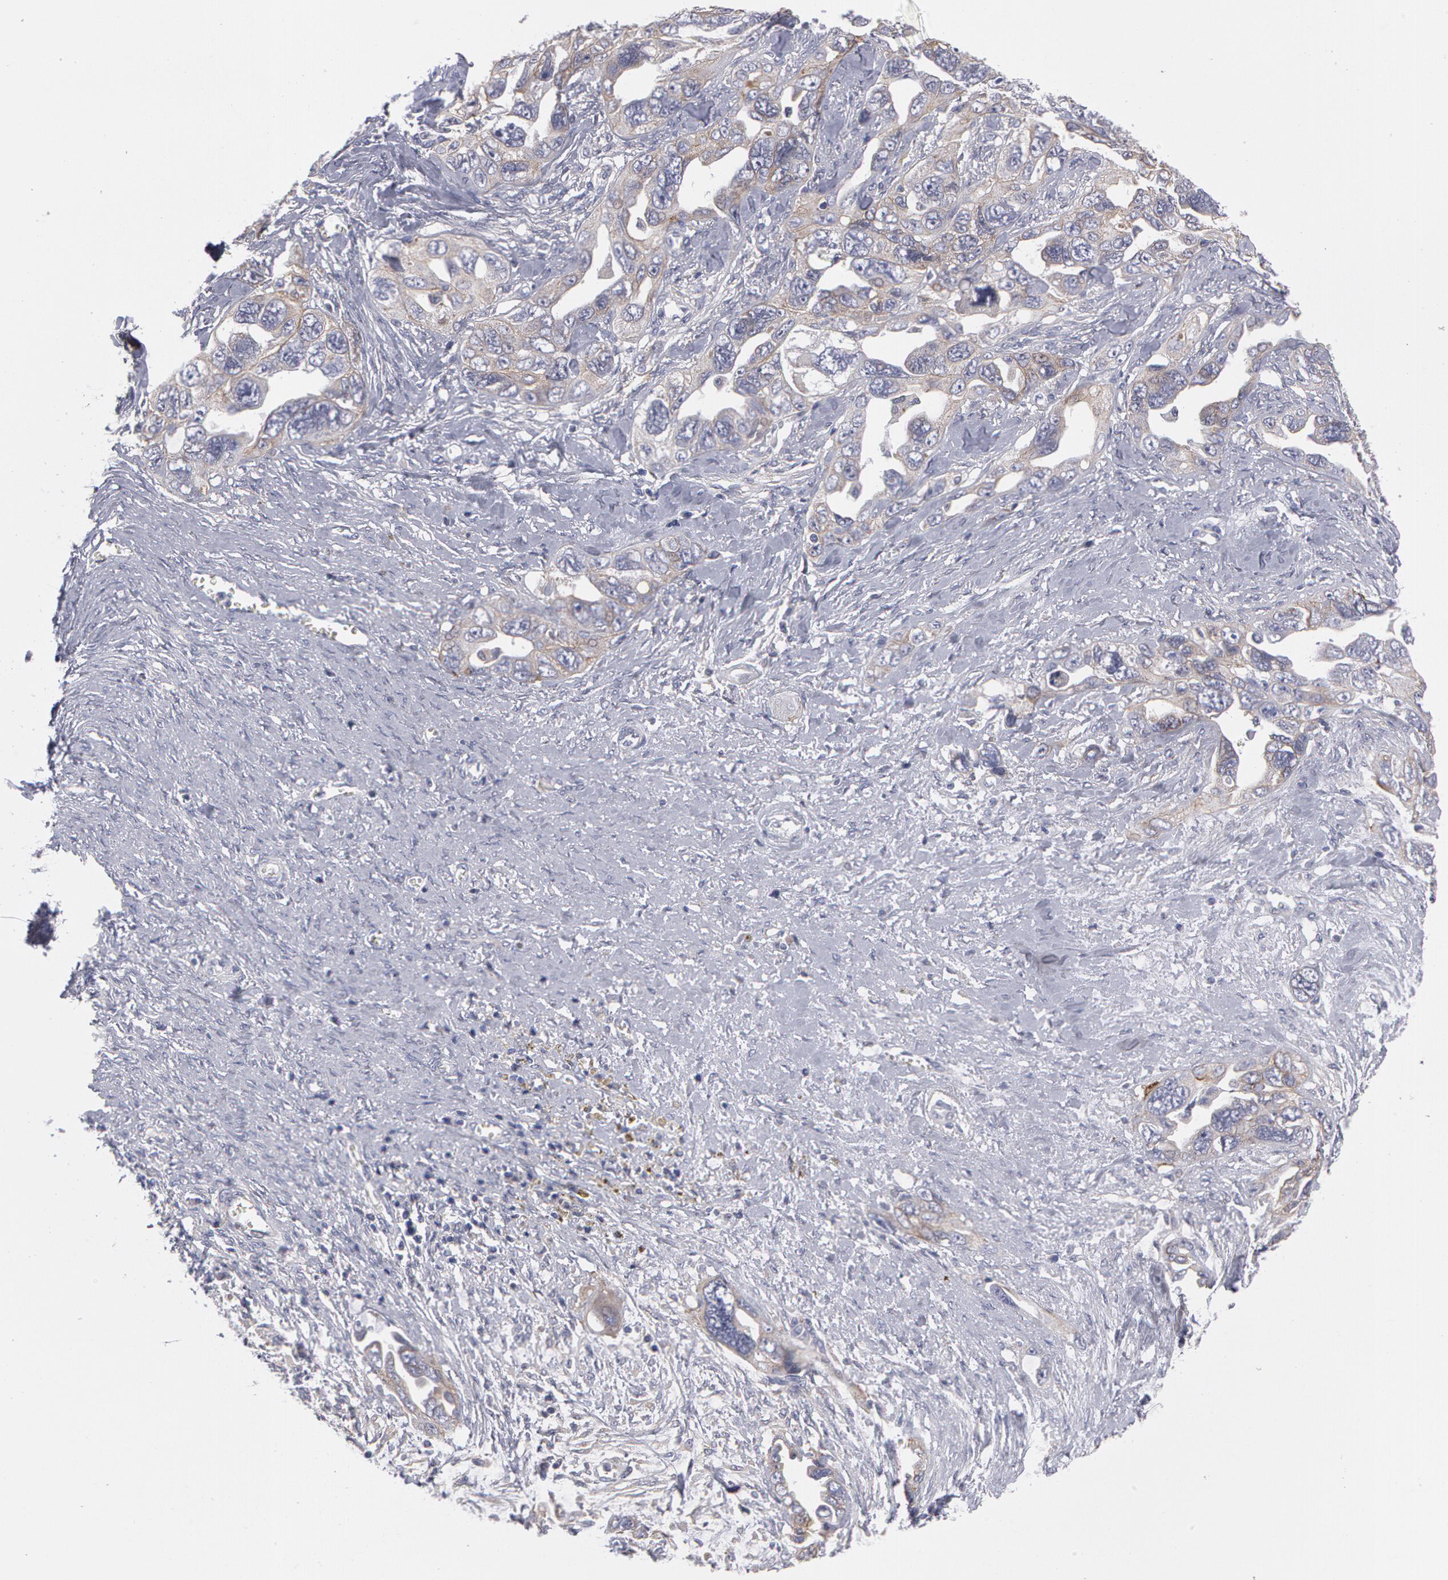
{"staining": {"intensity": "weak", "quantity": "25%-75%", "location": "cytoplasmic/membranous"}, "tissue": "ovarian cancer", "cell_type": "Tumor cells", "image_type": "cancer", "snomed": [{"axis": "morphology", "description": "Cystadenocarcinoma, serous, NOS"}, {"axis": "topography", "description": "Ovary"}], "caption": "Immunohistochemistry staining of serous cystadenocarcinoma (ovarian), which shows low levels of weak cytoplasmic/membranous expression in about 25%-75% of tumor cells indicating weak cytoplasmic/membranous protein positivity. The staining was performed using DAB (brown) for protein detection and nuclei were counterstained in hematoxylin (blue).", "gene": "ERBB2", "patient": {"sex": "female", "age": 63}}